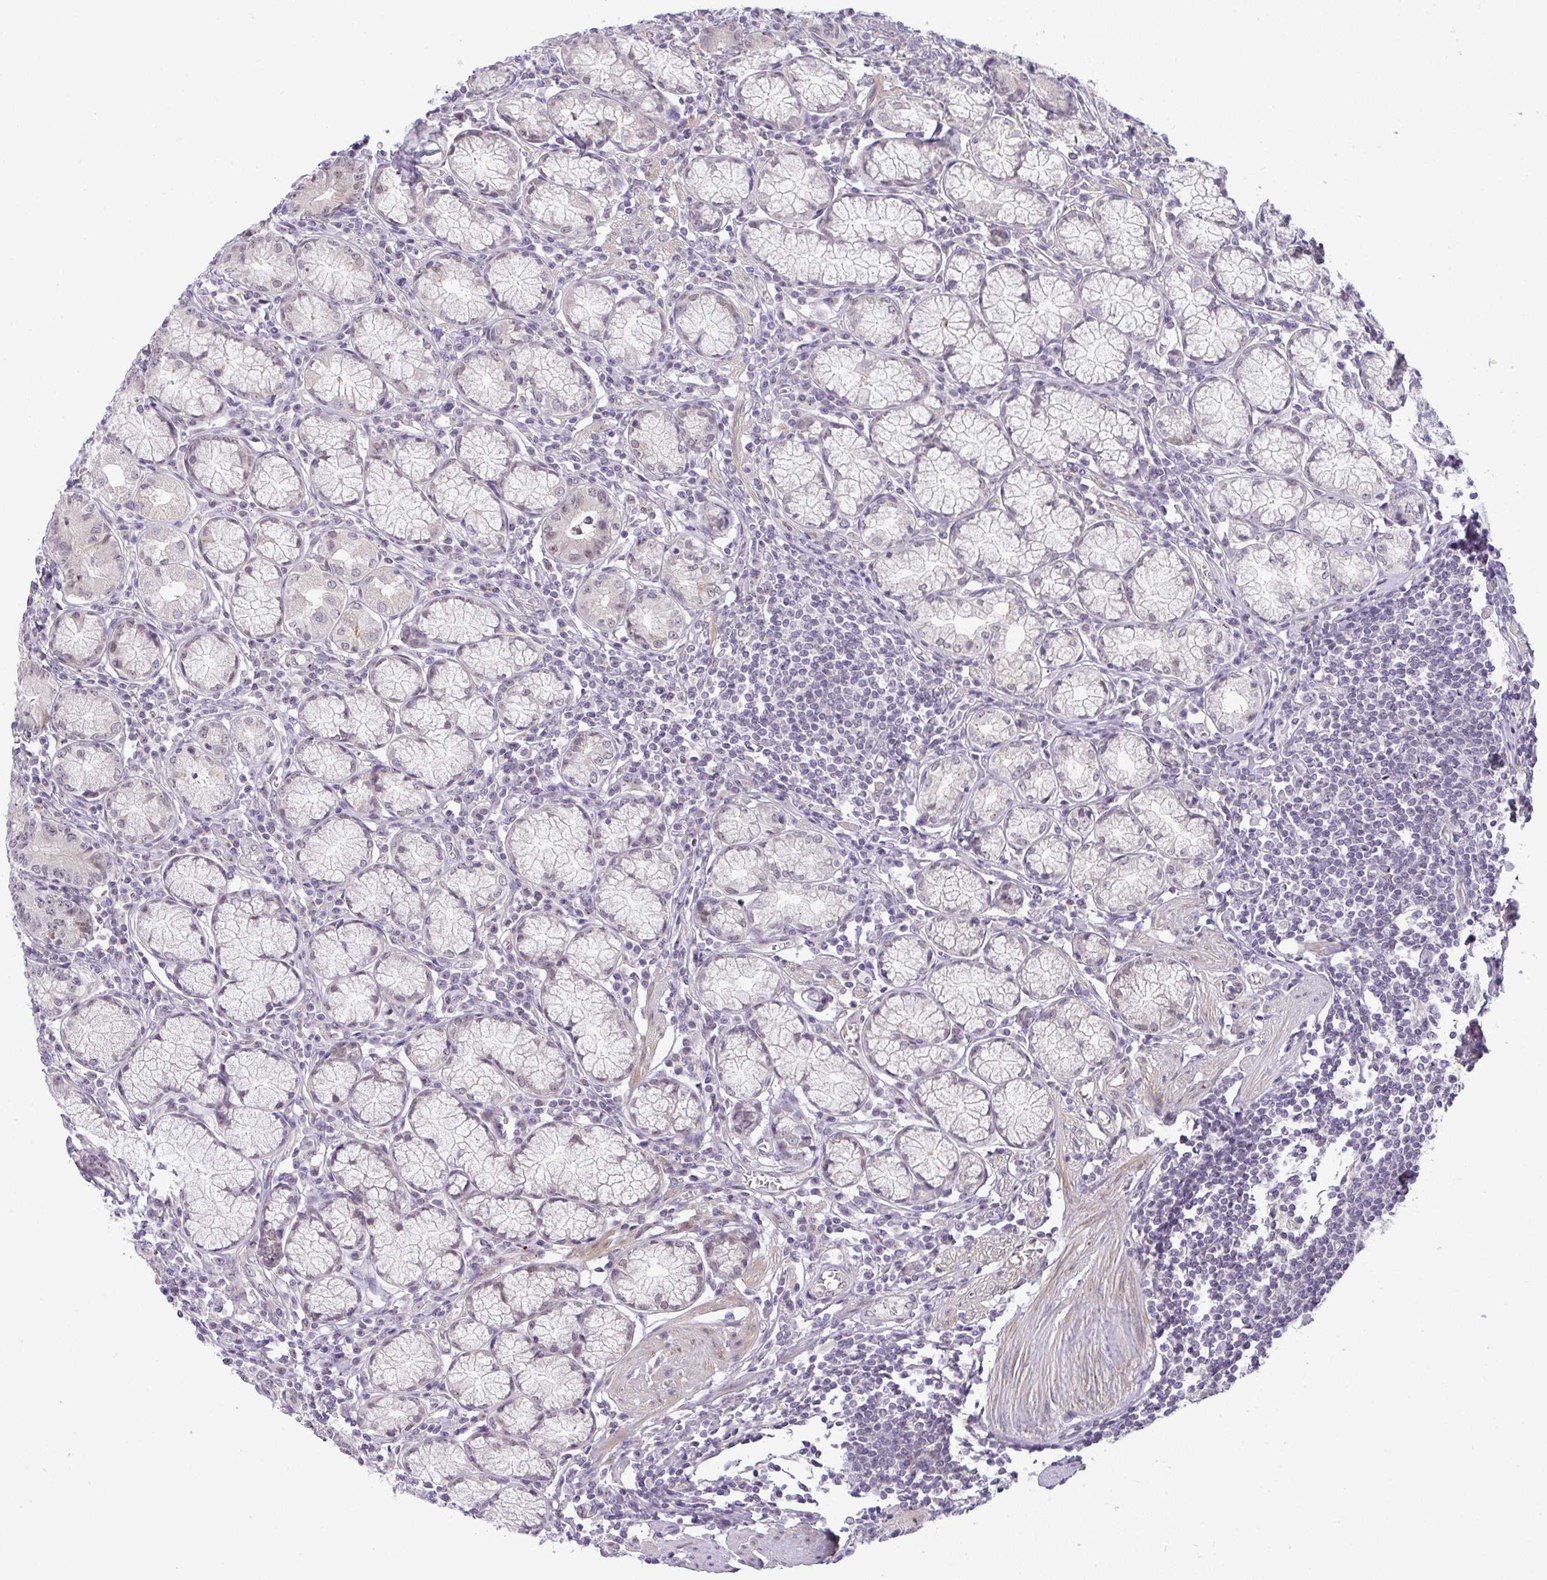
{"staining": {"intensity": "moderate", "quantity": "25%-75%", "location": "cytoplasmic/membranous,nuclear"}, "tissue": "stomach", "cell_type": "Glandular cells", "image_type": "normal", "snomed": [{"axis": "morphology", "description": "Normal tissue, NOS"}, {"axis": "topography", "description": "Stomach"}], "caption": "Glandular cells reveal medium levels of moderate cytoplasmic/membranous,nuclear staining in approximately 25%-75% of cells in normal stomach.", "gene": "DZIP1", "patient": {"sex": "male", "age": 55}}